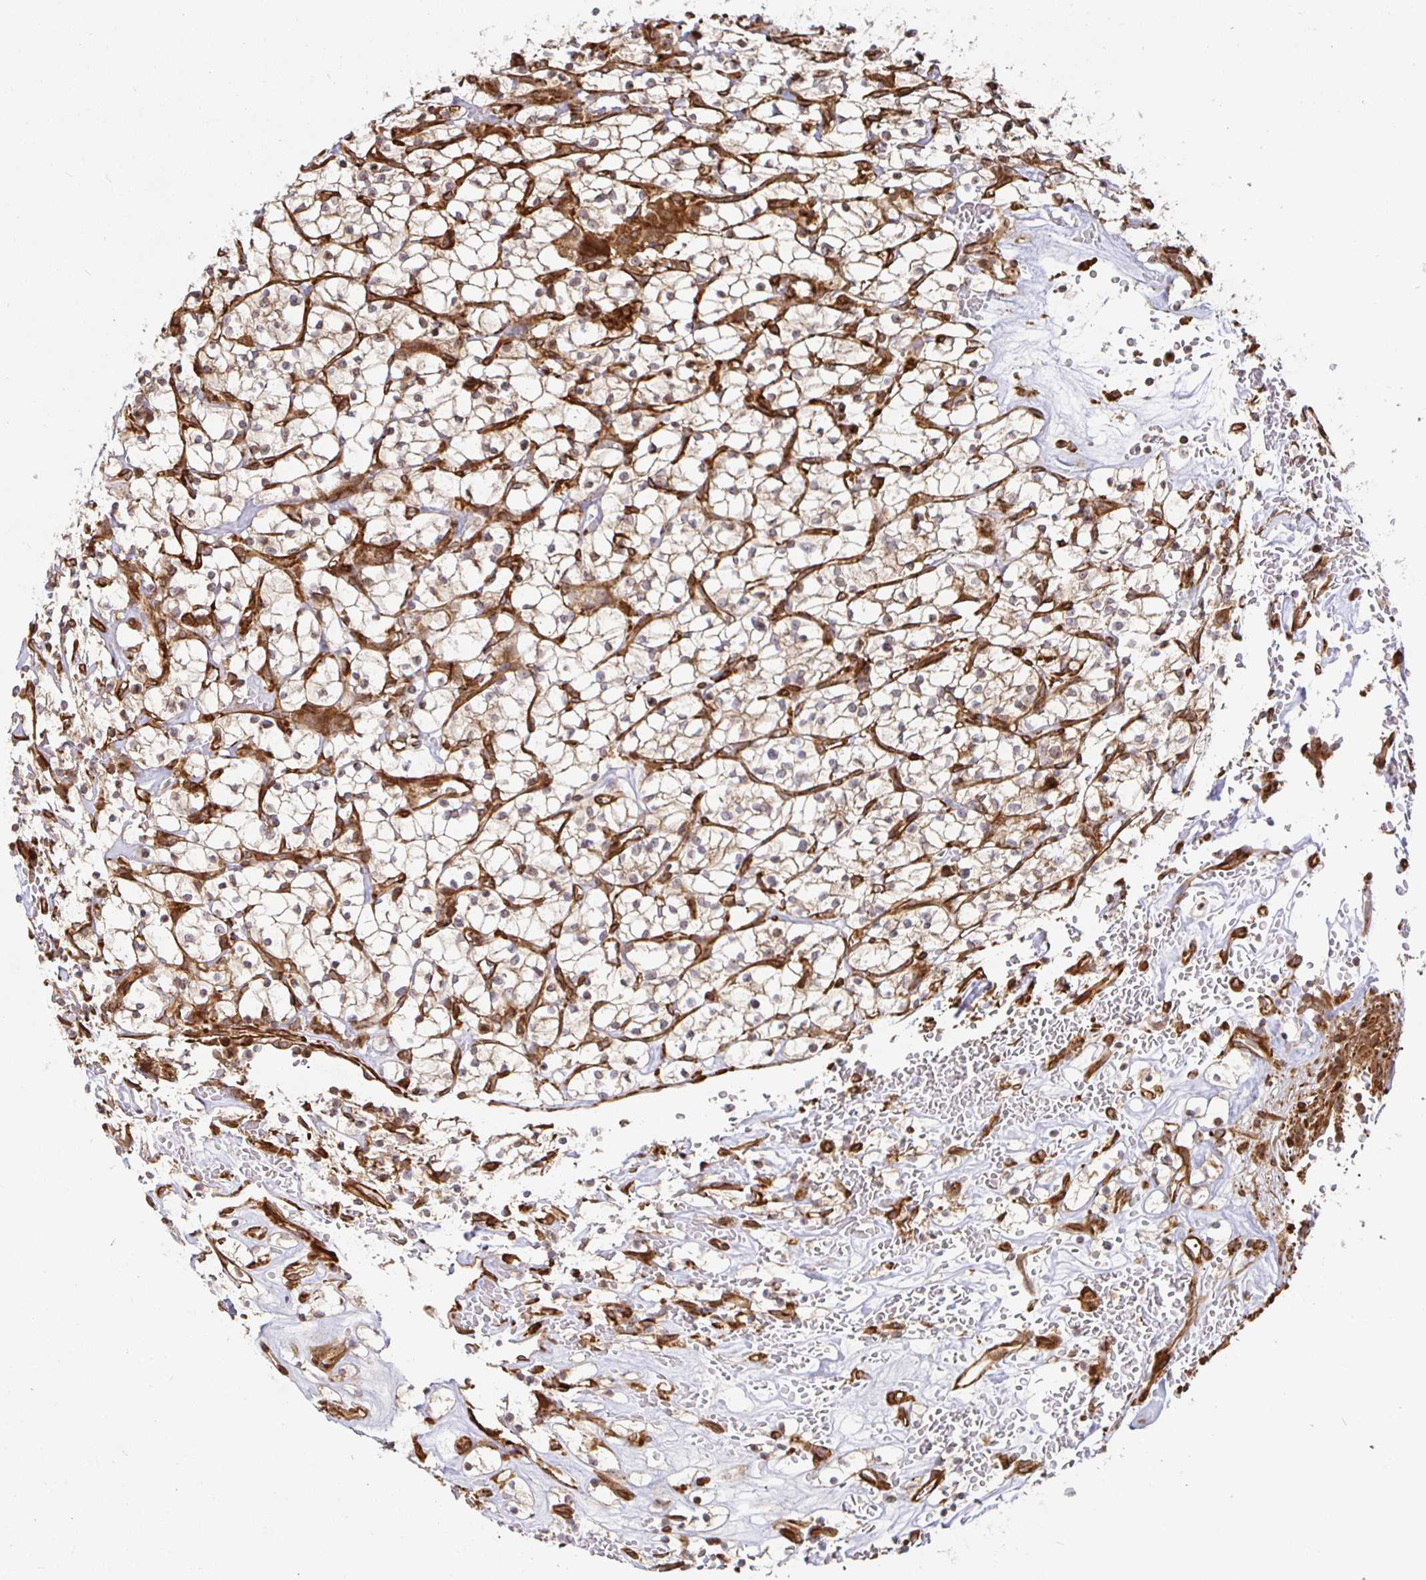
{"staining": {"intensity": "weak", "quantity": "<25%", "location": "cytoplasmic/membranous"}, "tissue": "renal cancer", "cell_type": "Tumor cells", "image_type": "cancer", "snomed": [{"axis": "morphology", "description": "Adenocarcinoma, NOS"}, {"axis": "topography", "description": "Kidney"}], "caption": "This is an immunohistochemistry (IHC) image of human renal adenocarcinoma. There is no expression in tumor cells.", "gene": "STRAP", "patient": {"sex": "female", "age": 64}}